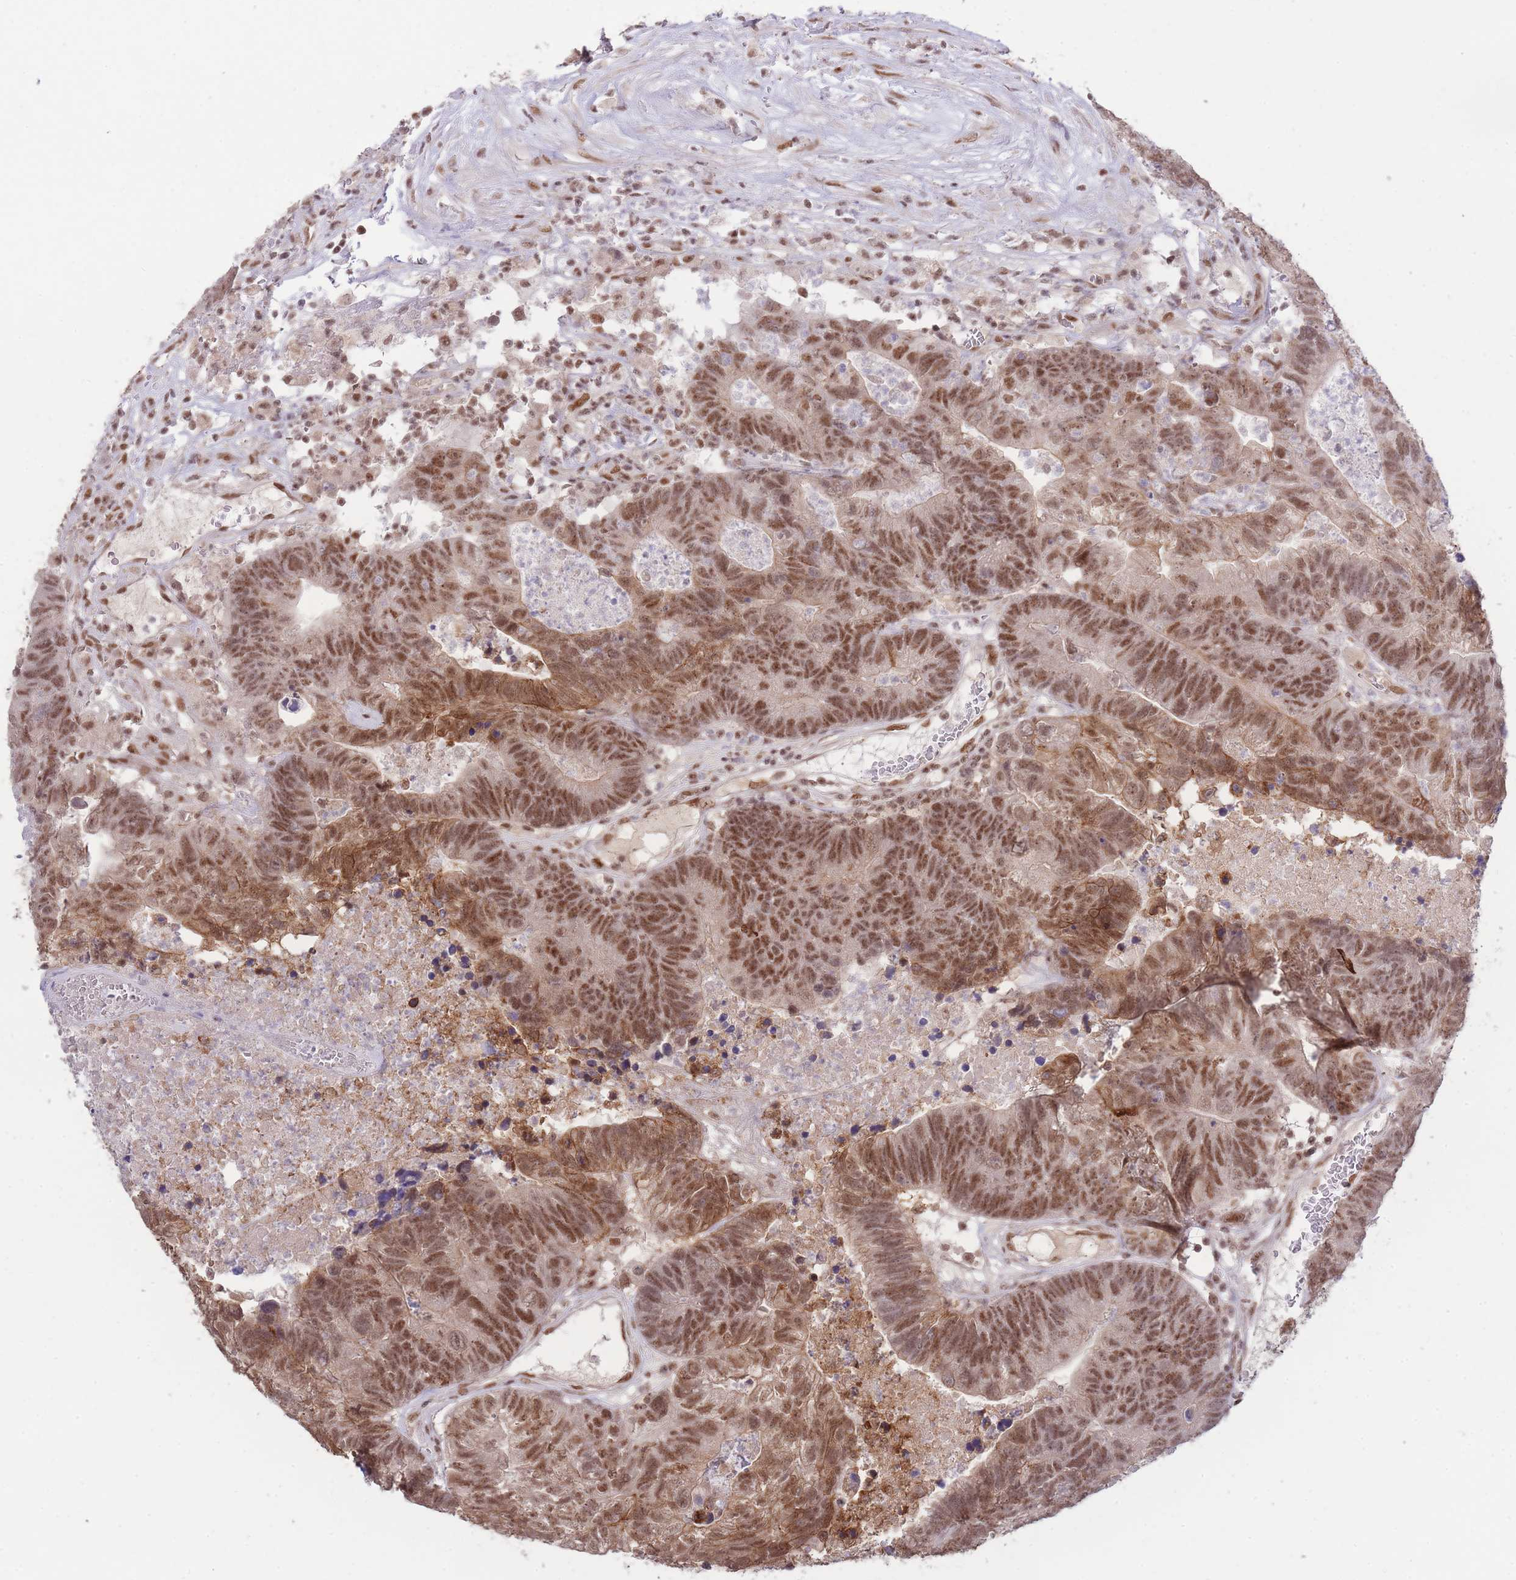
{"staining": {"intensity": "moderate", "quantity": ">75%", "location": "nuclear"}, "tissue": "colorectal cancer", "cell_type": "Tumor cells", "image_type": "cancer", "snomed": [{"axis": "morphology", "description": "Adenocarcinoma, NOS"}, {"axis": "topography", "description": "Colon"}], "caption": "Immunohistochemistry photomicrograph of human colorectal adenocarcinoma stained for a protein (brown), which exhibits medium levels of moderate nuclear staining in approximately >75% of tumor cells.", "gene": "CARD8", "patient": {"sex": "female", "age": 48}}